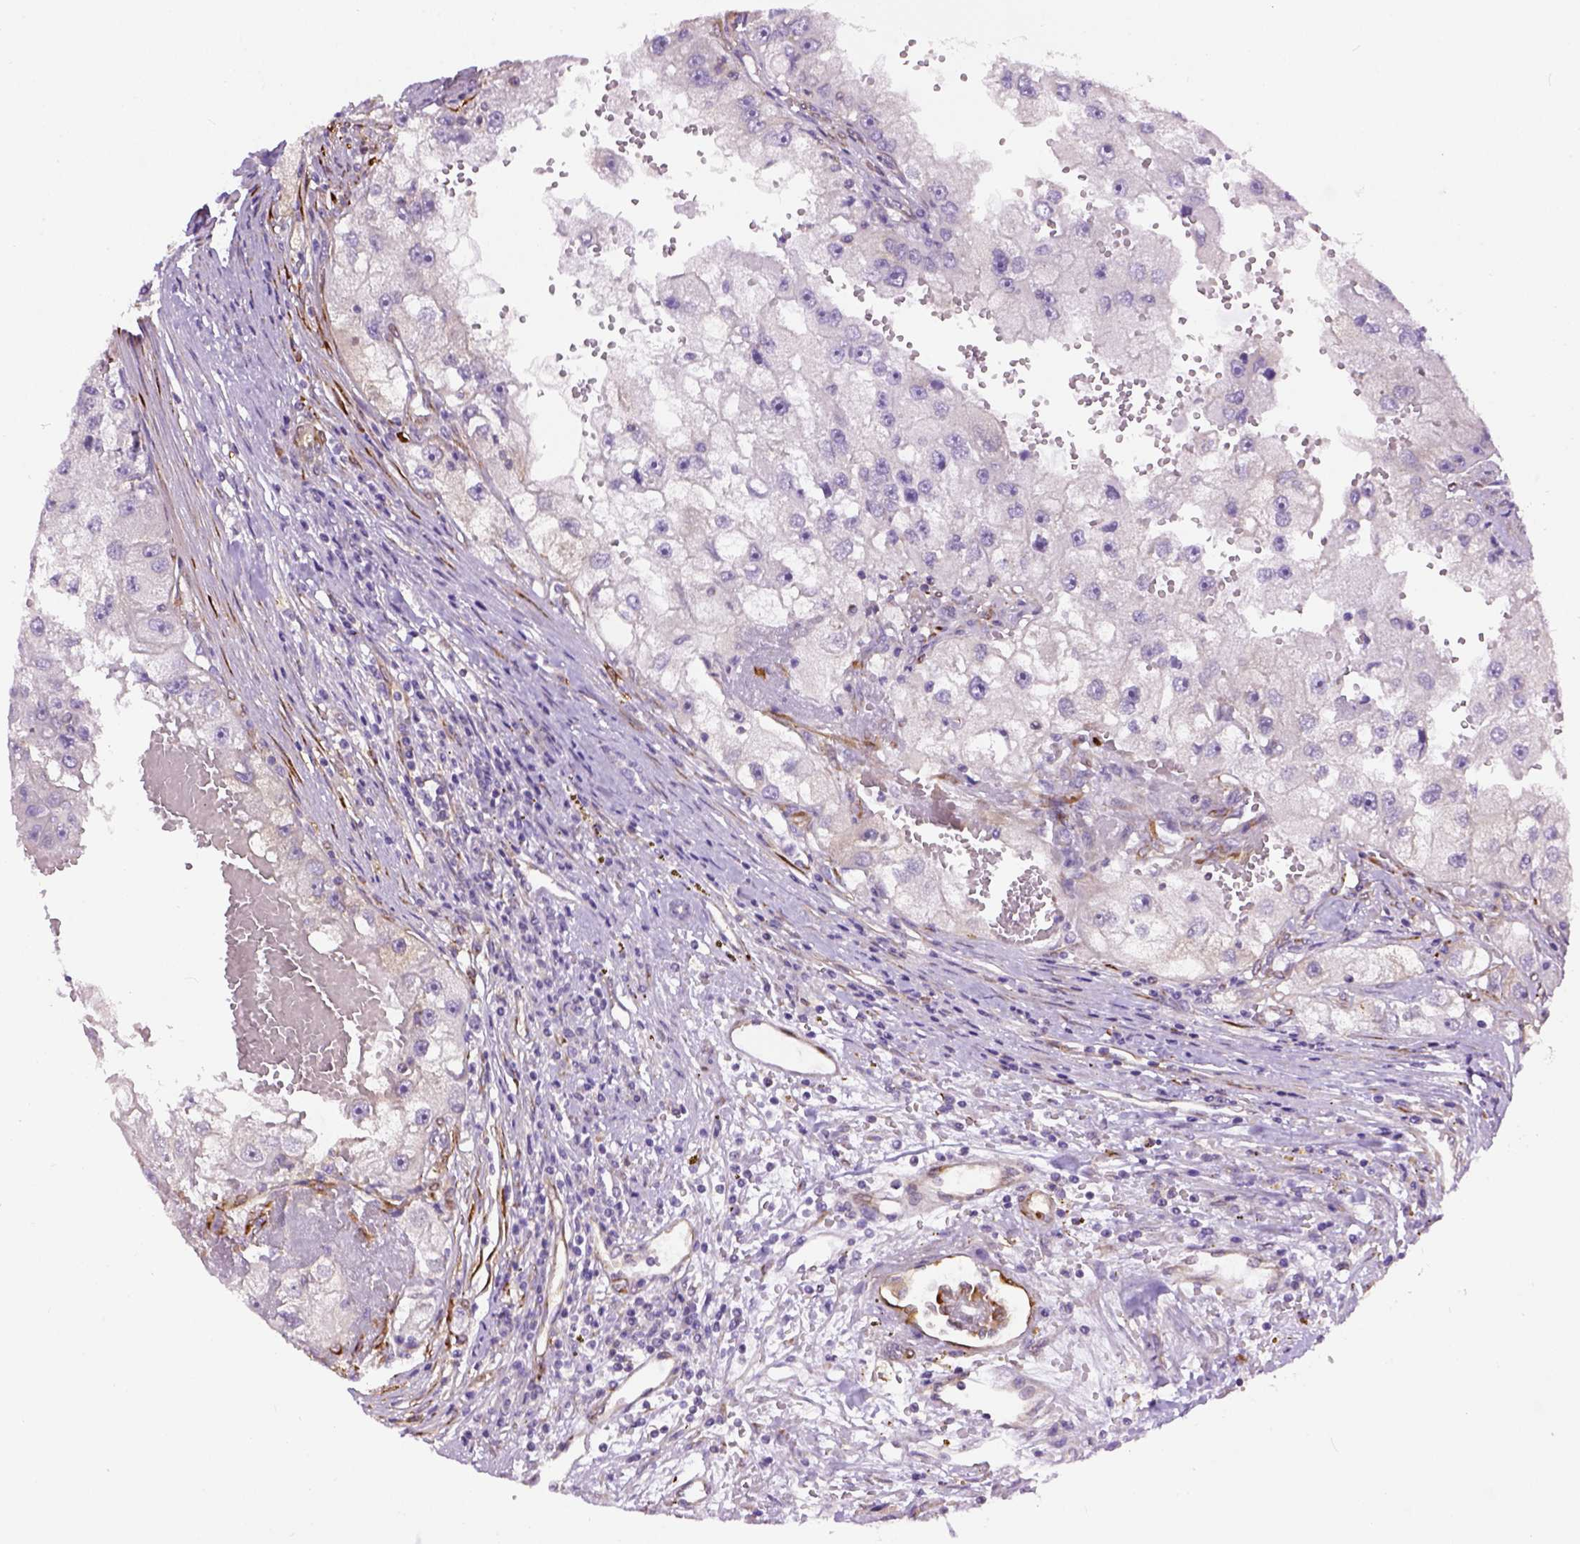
{"staining": {"intensity": "moderate", "quantity": "25%-75%", "location": "cytoplasmic/membranous"}, "tissue": "renal cancer", "cell_type": "Tumor cells", "image_type": "cancer", "snomed": [{"axis": "morphology", "description": "Adenocarcinoma, NOS"}, {"axis": "topography", "description": "Kidney"}], "caption": "The histopathology image reveals a brown stain indicating the presence of a protein in the cytoplasmic/membranous of tumor cells in renal cancer (adenocarcinoma). (Brightfield microscopy of DAB IHC at high magnification).", "gene": "KAZN", "patient": {"sex": "male", "age": 63}}